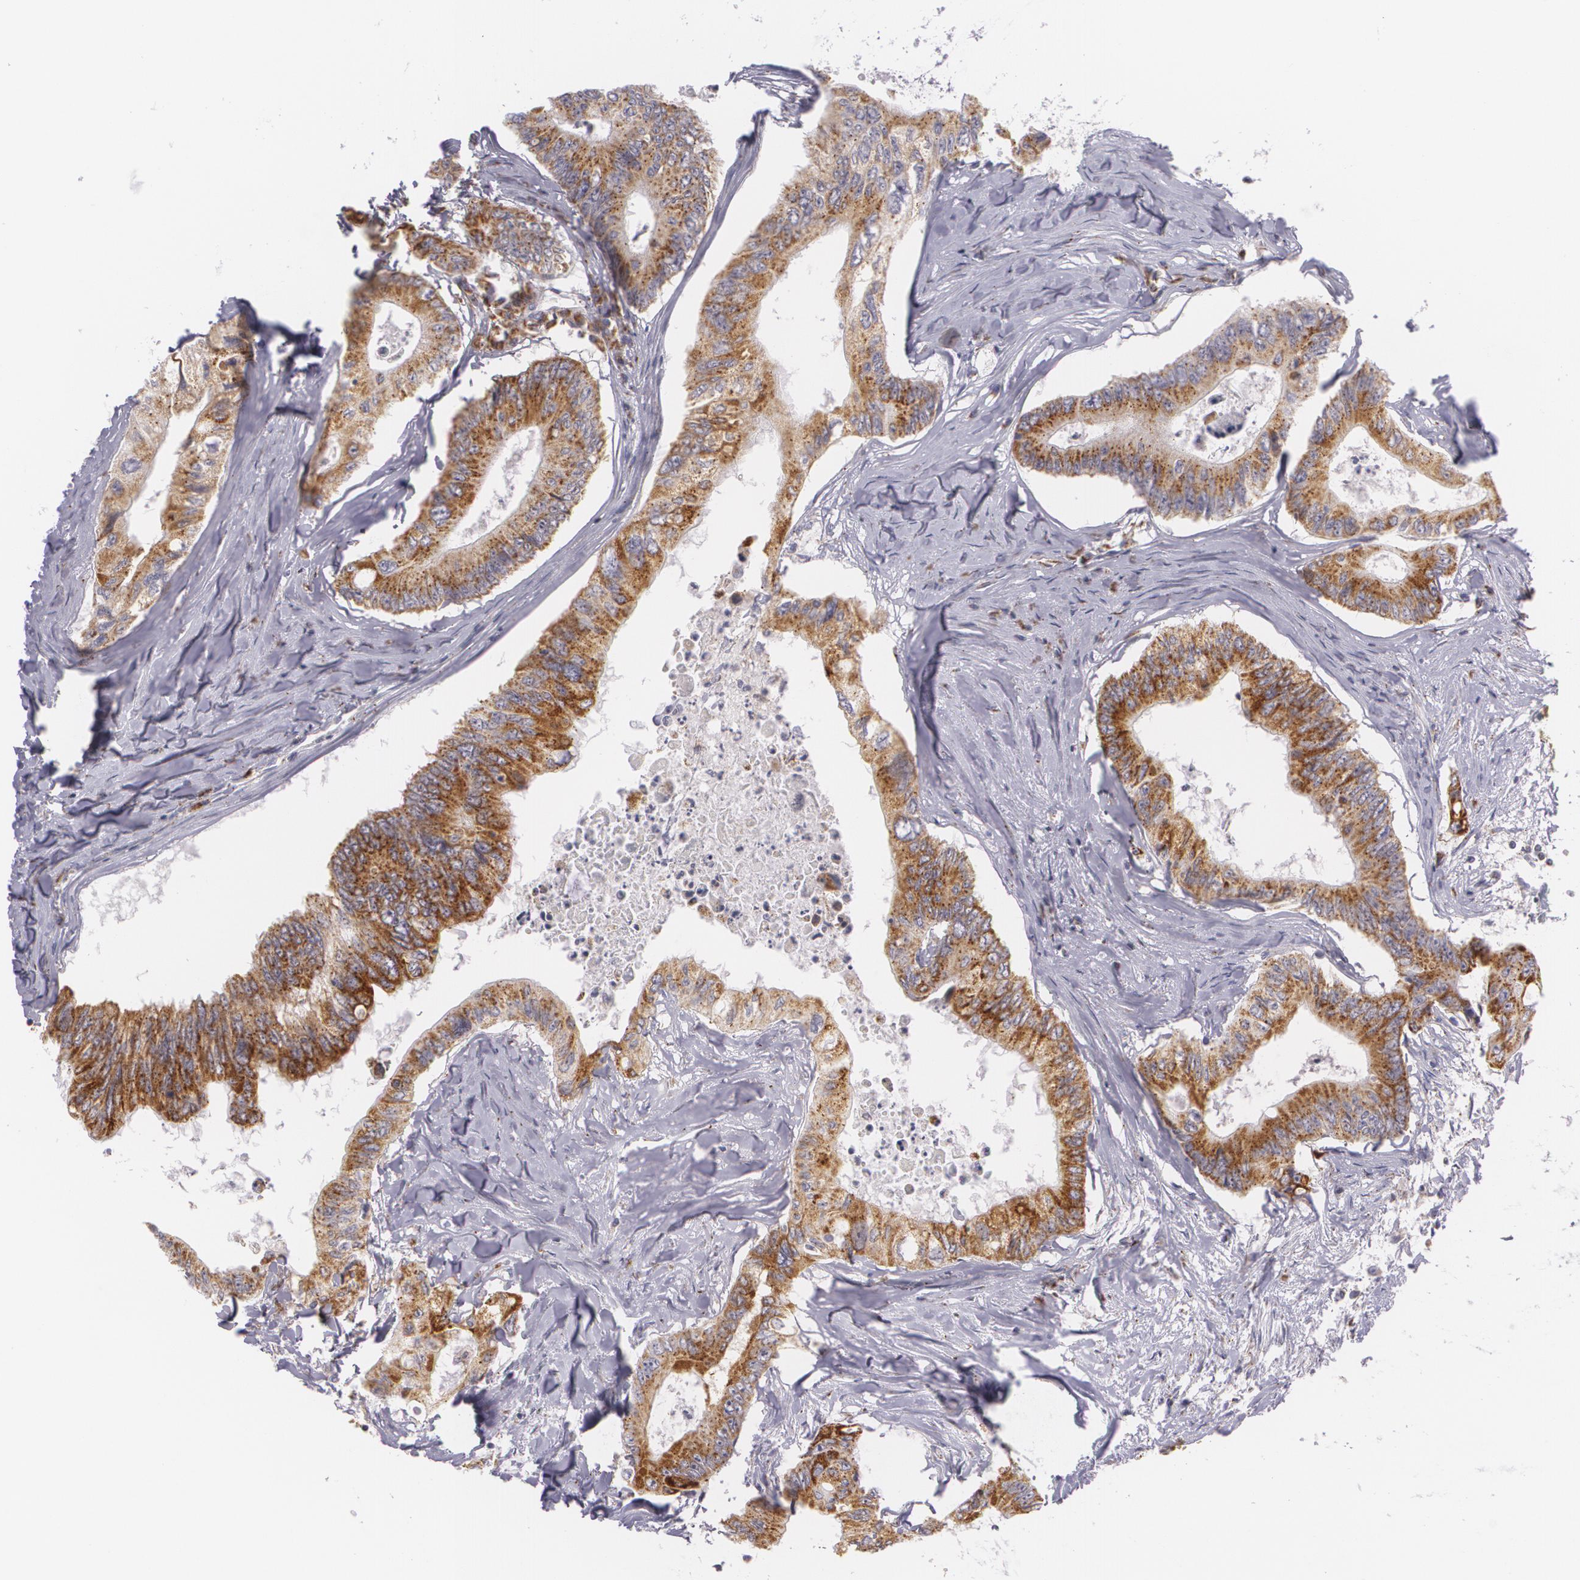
{"staining": {"intensity": "moderate", "quantity": ">75%", "location": "cytoplasmic/membranous"}, "tissue": "colorectal cancer", "cell_type": "Tumor cells", "image_type": "cancer", "snomed": [{"axis": "morphology", "description": "Adenocarcinoma, NOS"}, {"axis": "topography", "description": "Colon"}], "caption": "This photomicrograph reveals immunohistochemistry (IHC) staining of colorectal cancer (adenocarcinoma), with medium moderate cytoplasmic/membranous expression in about >75% of tumor cells.", "gene": "CILK1", "patient": {"sex": "male", "age": 65}}